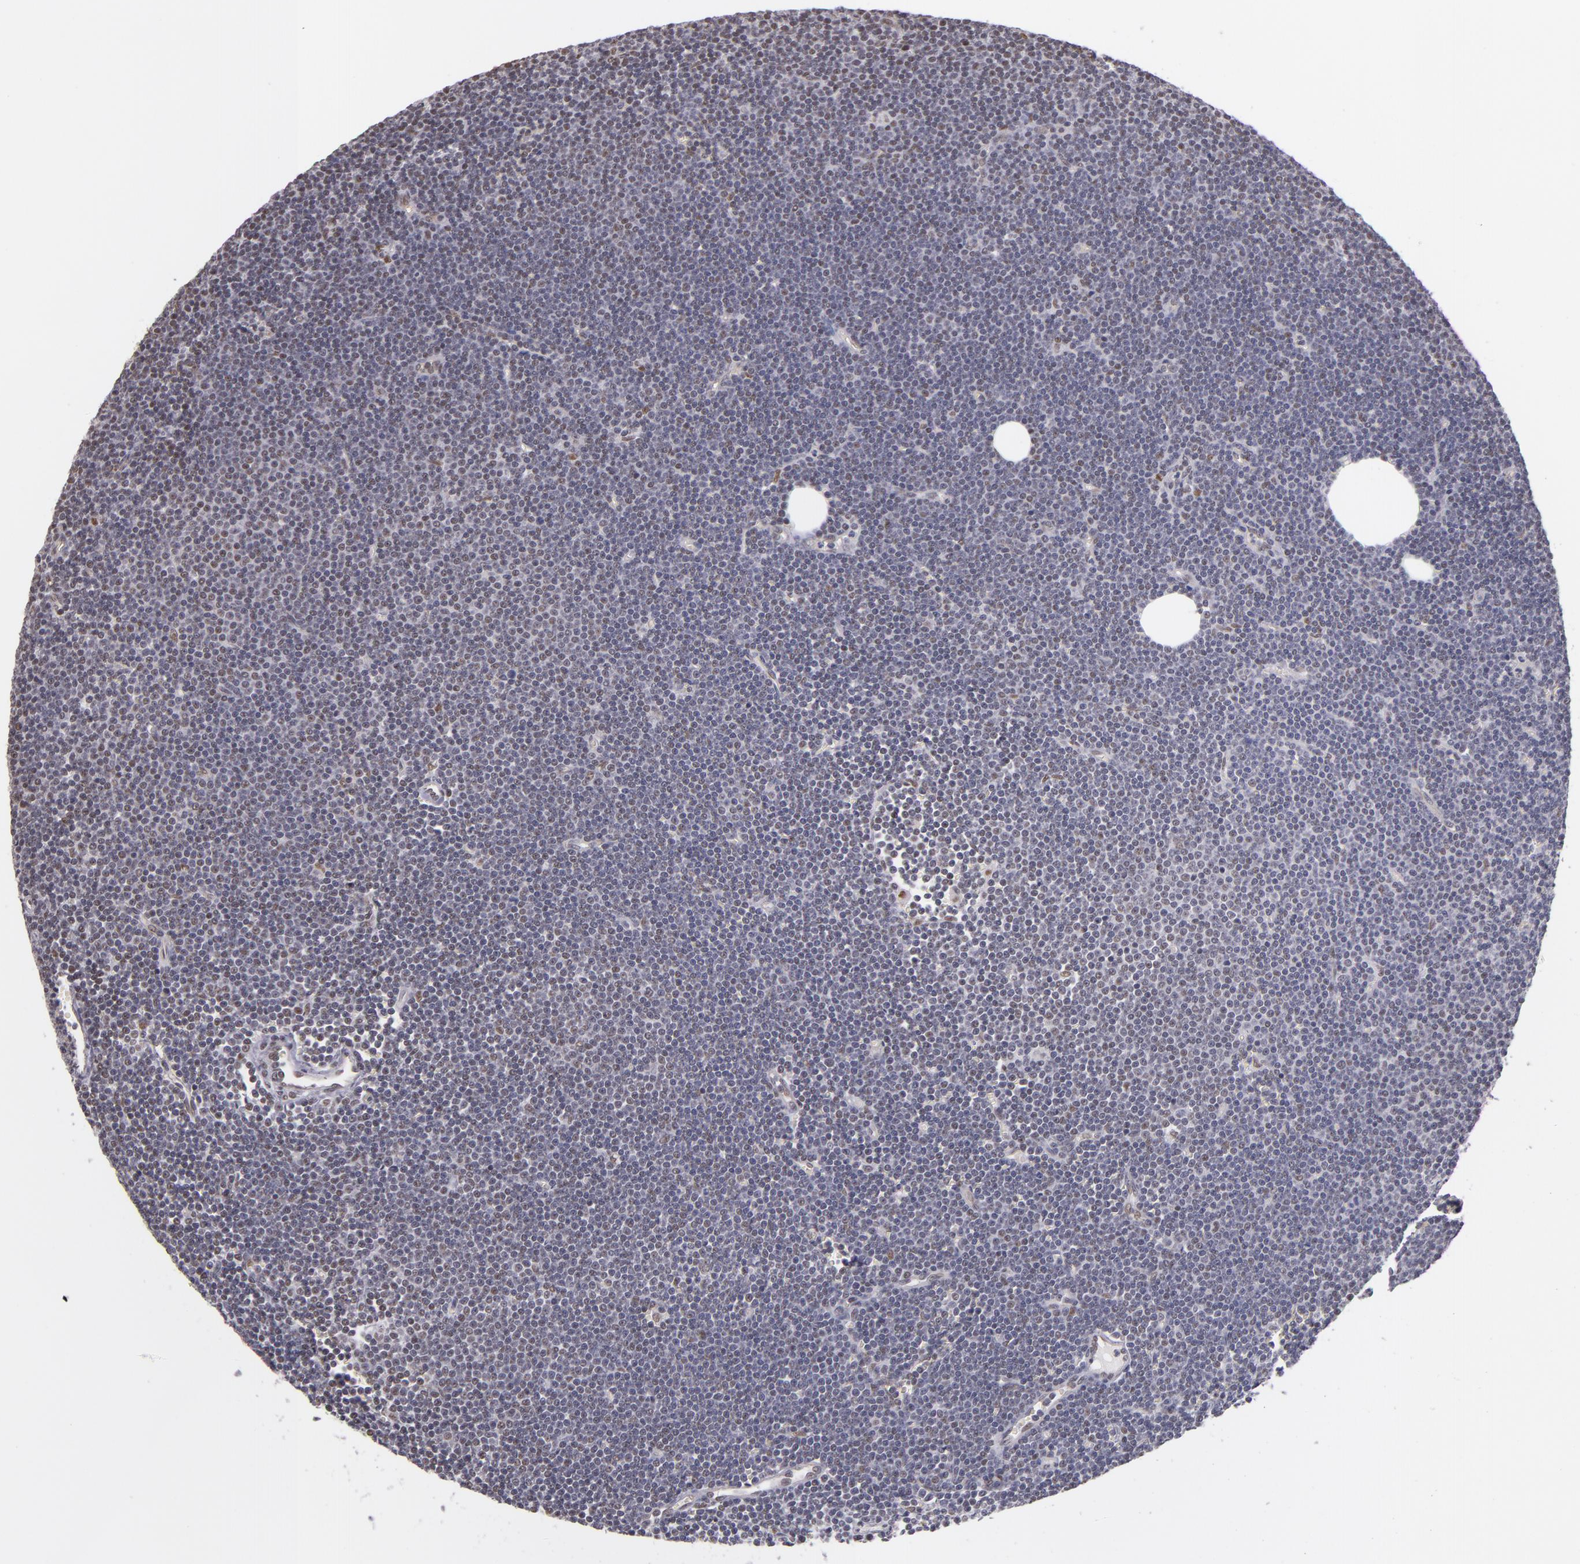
{"staining": {"intensity": "weak", "quantity": "<25%", "location": "nuclear"}, "tissue": "lymphoma", "cell_type": "Tumor cells", "image_type": "cancer", "snomed": [{"axis": "morphology", "description": "Malignant lymphoma, non-Hodgkin's type, Low grade"}, {"axis": "topography", "description": "Lymph node"}], "caption": "Tumor cells show no significant staining in malignant lymphoma, non-Hodgkin's type (low-grade).", "gene": "NCOR2", "patient": {"sex": "female", "age": 73}}